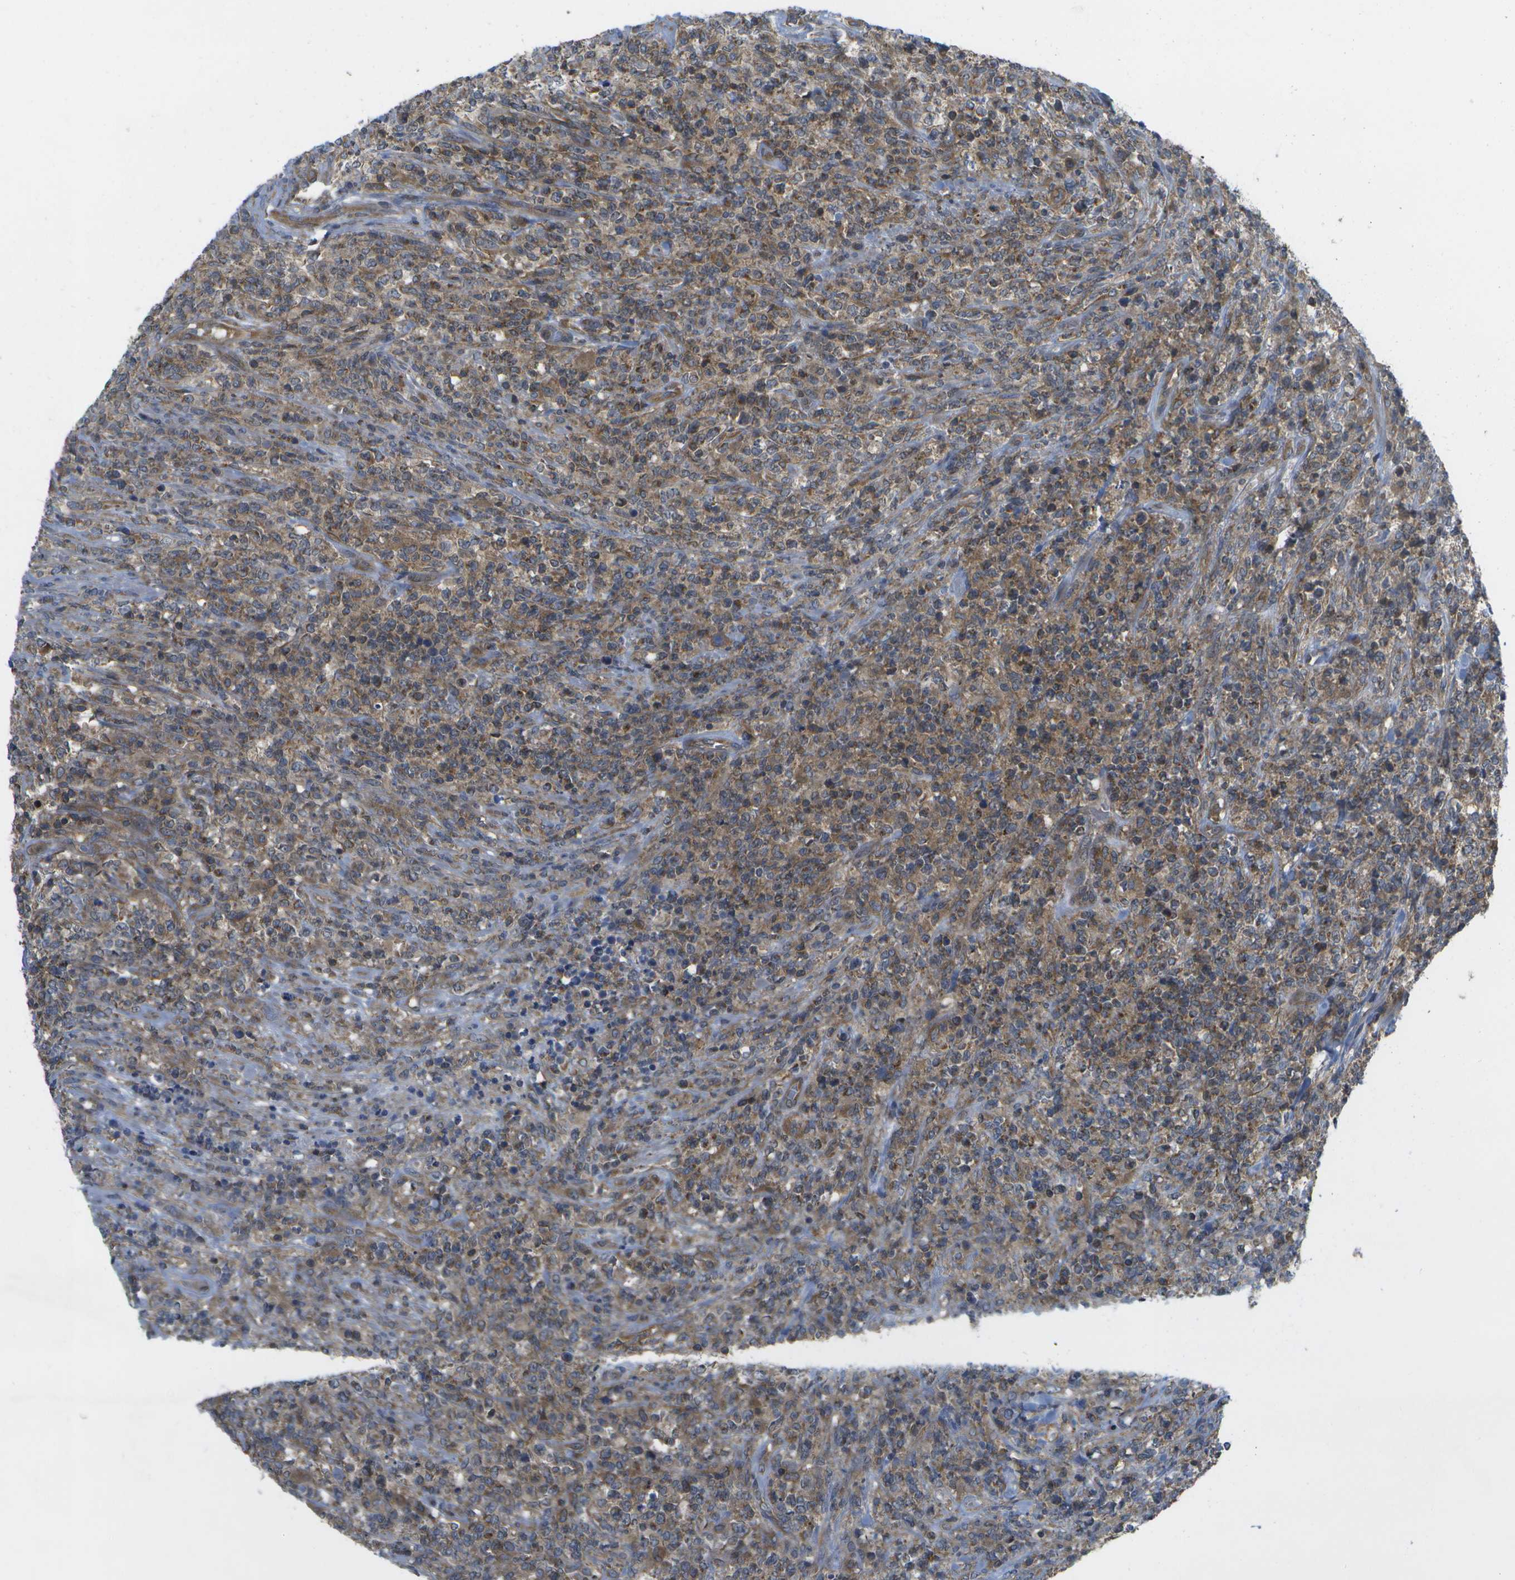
{"staining": {"intensity": "moderate", "quantity": "25%-75%", "location": "cytoplasmic/membranous"}, "tissue": "lymphoma", "cell_type": "Tumor cells", "image_type": "cancer", "snomed": [{"axis": "morphology", "description": "Malignant lymphoma, non-Hodgkin's type, High grade"}, {"axis": "topography", "description": "Soft tissue"}], "caption": "This is a micrograph of immunohistochemistry (IHC) staining of malignant lymphoma, non-Hodgkin's type (high-grade), which shows moderate staining in the cytoplasmic/membranous of tumor cells.", "gene": "DPM3", "patient": {"sex": "male", "age": 18}}